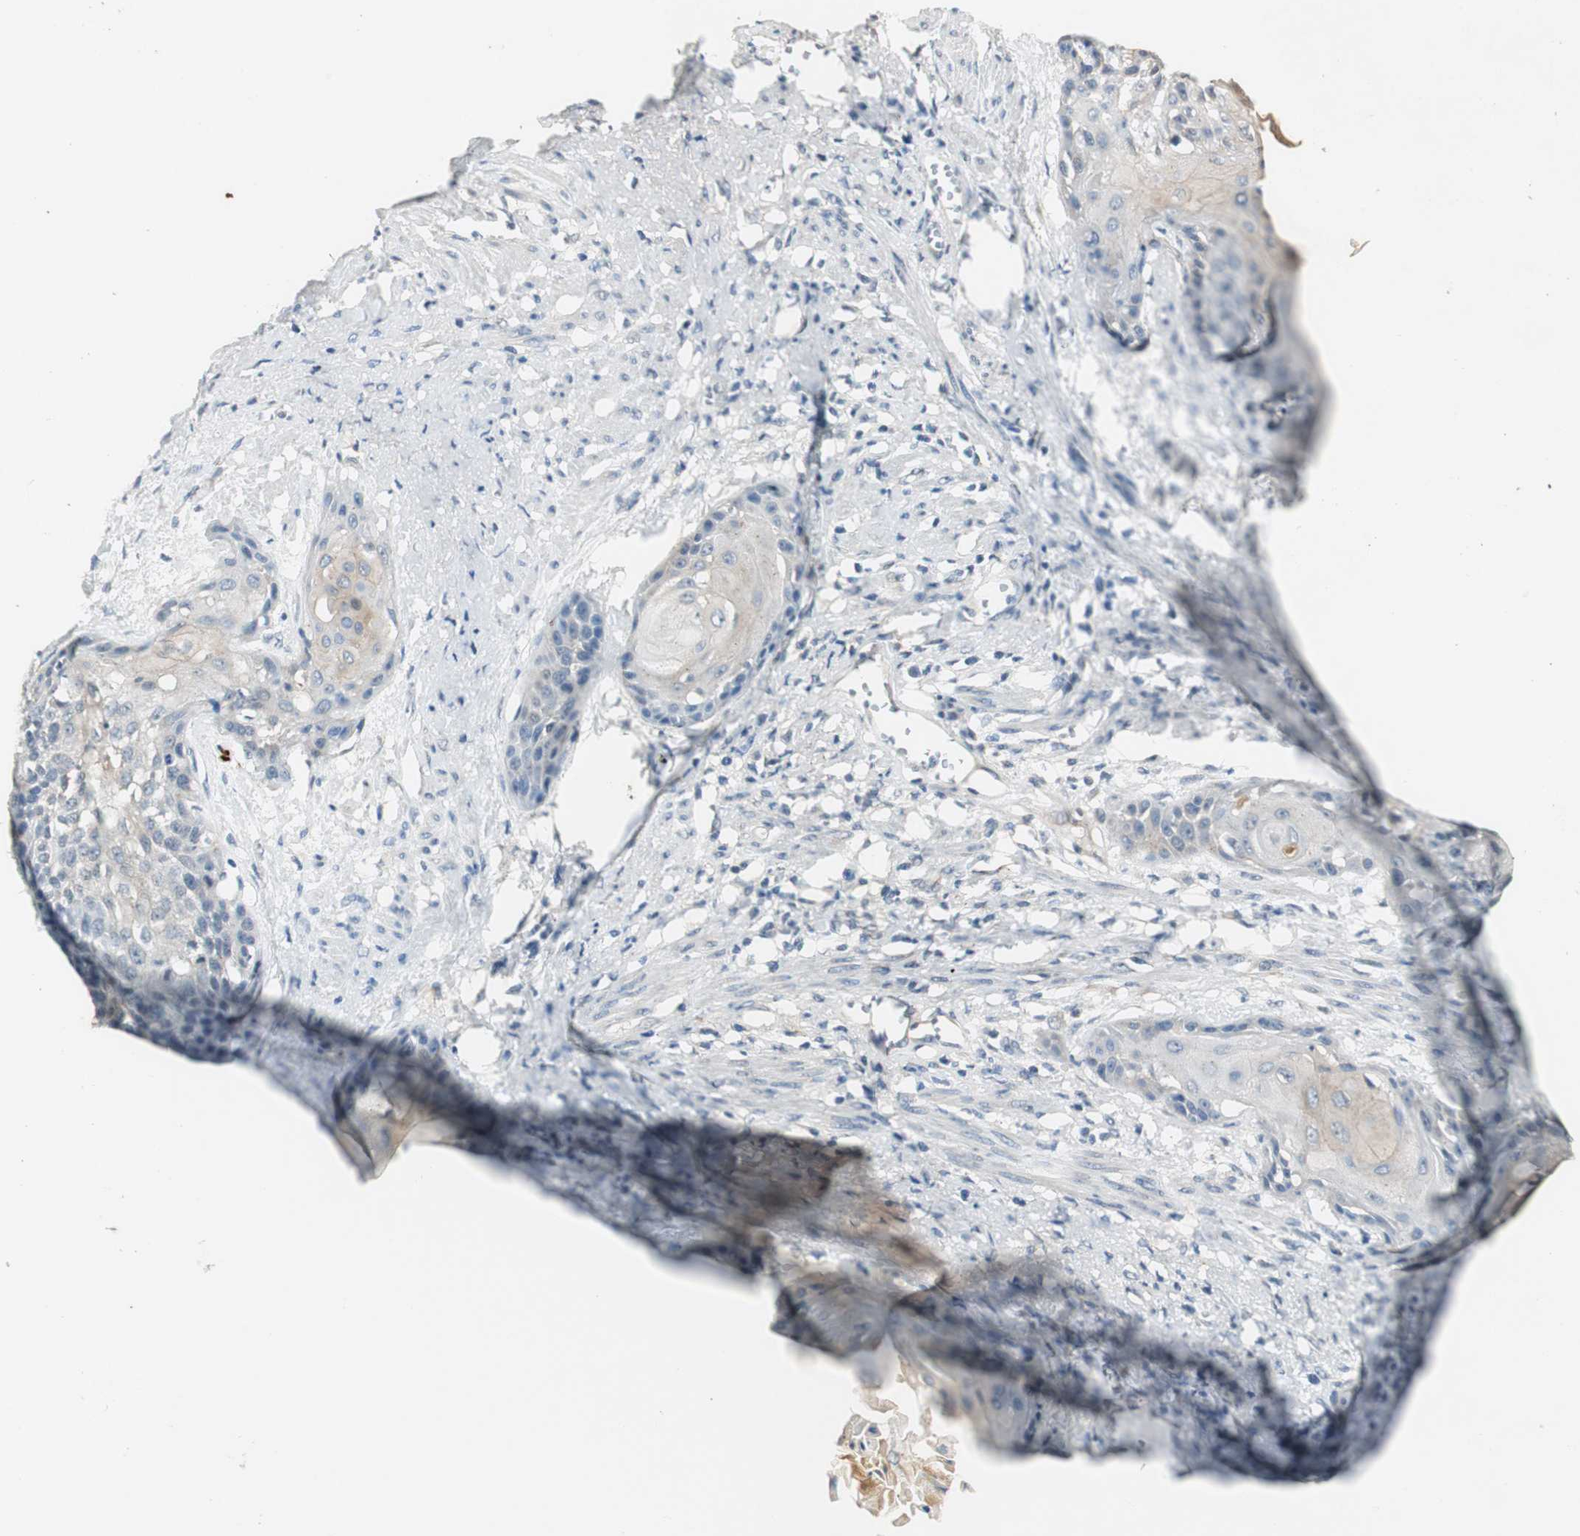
{"staining": {"intensity": "weak", "quantity": "<25%", "location": "cytoplasmic/membranous"}, "tissue": "cervical cancer", "cell_type": "Tumor cells", "image_type": "cancer", "snomed": [{"axis": "morphology", "description": "Squamous cell carcinoma, NOS"}, {"axis": "topography", "description": "Cervix"}], "caption": "Tumor cells show no significant staining in cervical squamous cell carcinoma. (Brightfield microscopy of DAB (3,3'-diaminobenzidine) immunohistochemistry (IHC) at high magnification).", "gene": "PTPRN2", "patient": {"sex": "female", "age": 57}}